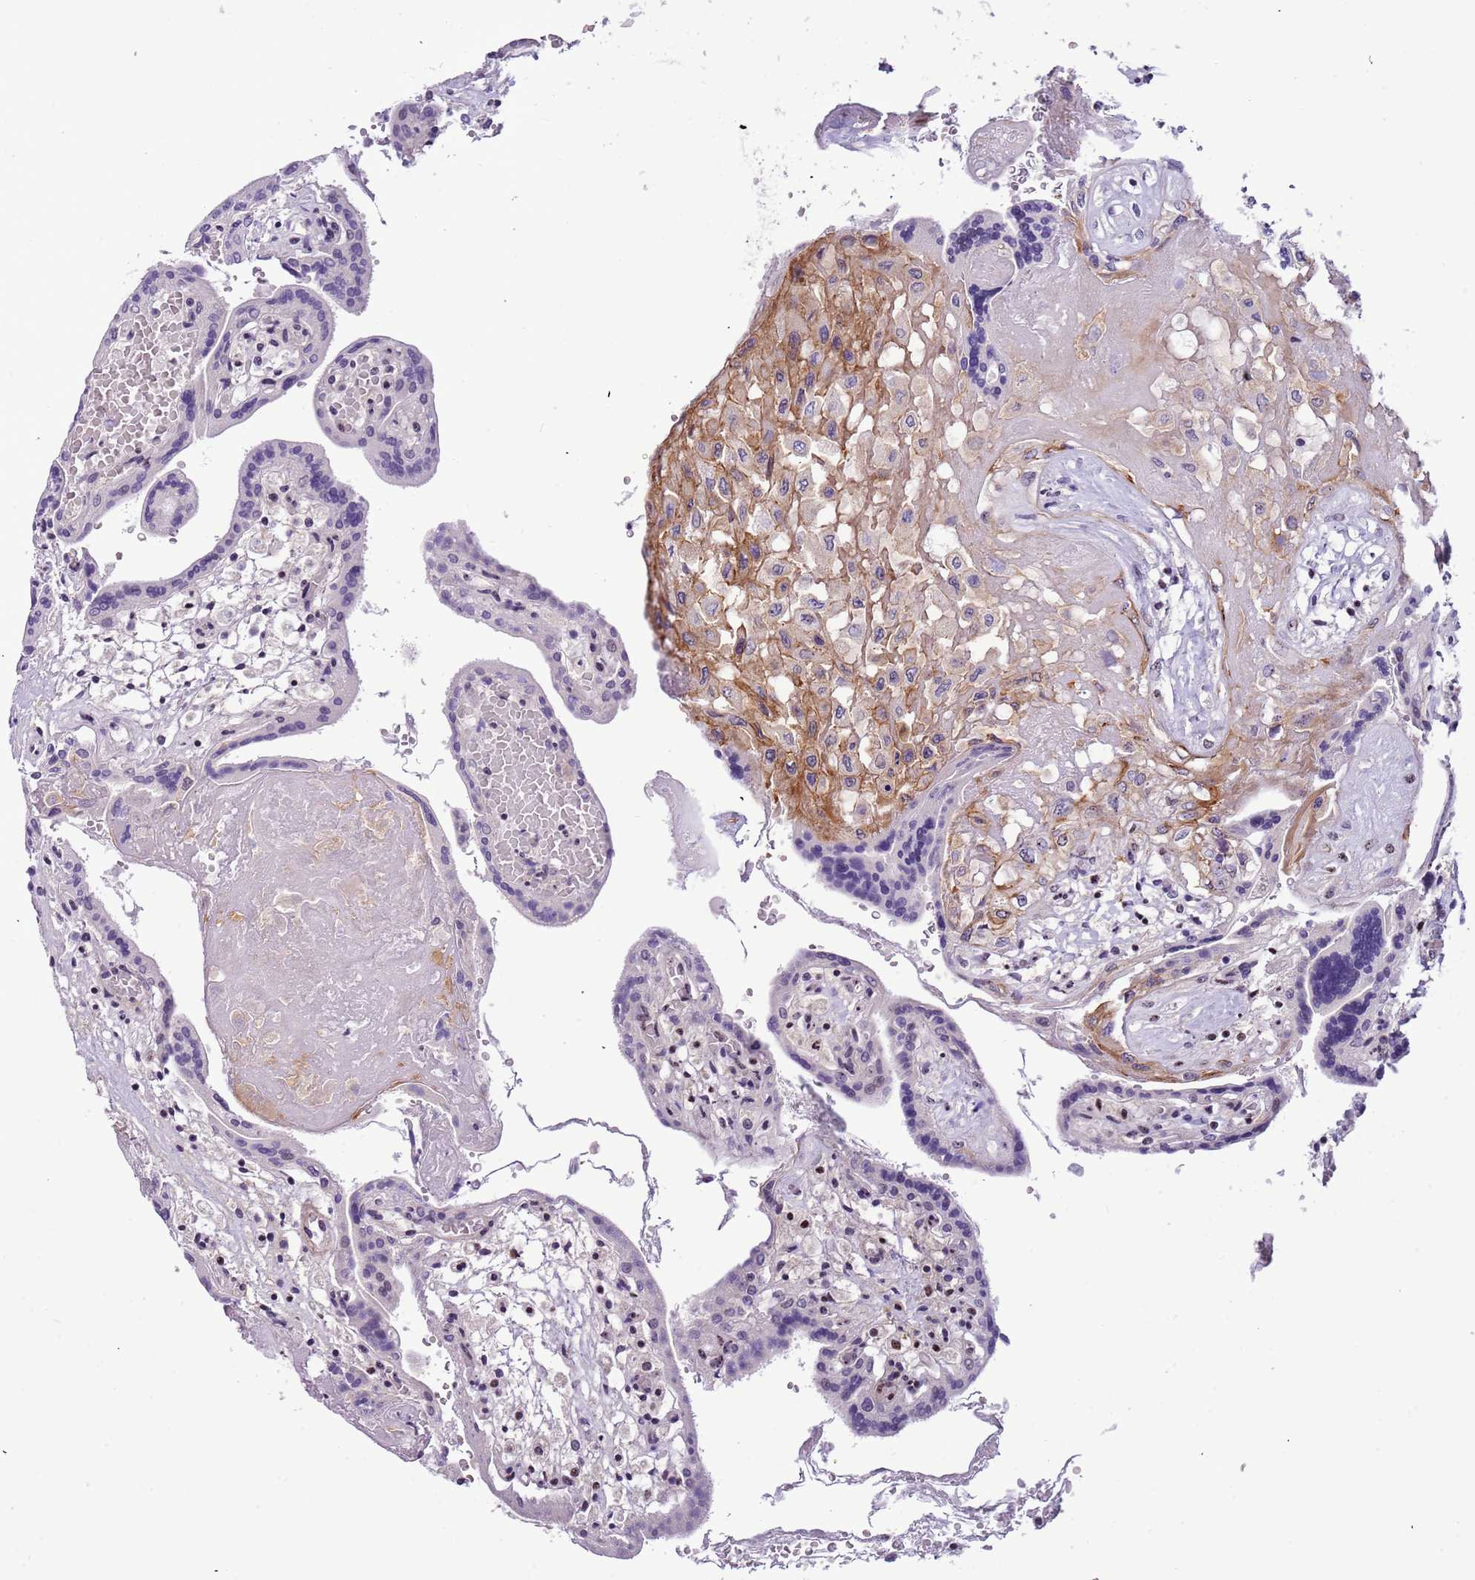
{"staining": {"intensity": "negative", "quantity": "none", "location": "none"}, "tissue": "placenta", "cell_type": "Decidual cells", "image_type": "normal", "snomed": [{"axis": "morphology", "description": "Normal tissue, NOS"}, {"axis": "topography", "description": "Placenta"}], "caption": "DAB (3,3'-diaminobenzidine) immunohistochemical staining of unremarkable placenta reveals no significant expression in decidual cells. (Brightfield microscopy of DAB (3,3'-diaminobenzidine) immunohistochemistry at high magnification).", "gene": "PLEKHH1", "patient": {"sex": "female", "age": 37}}